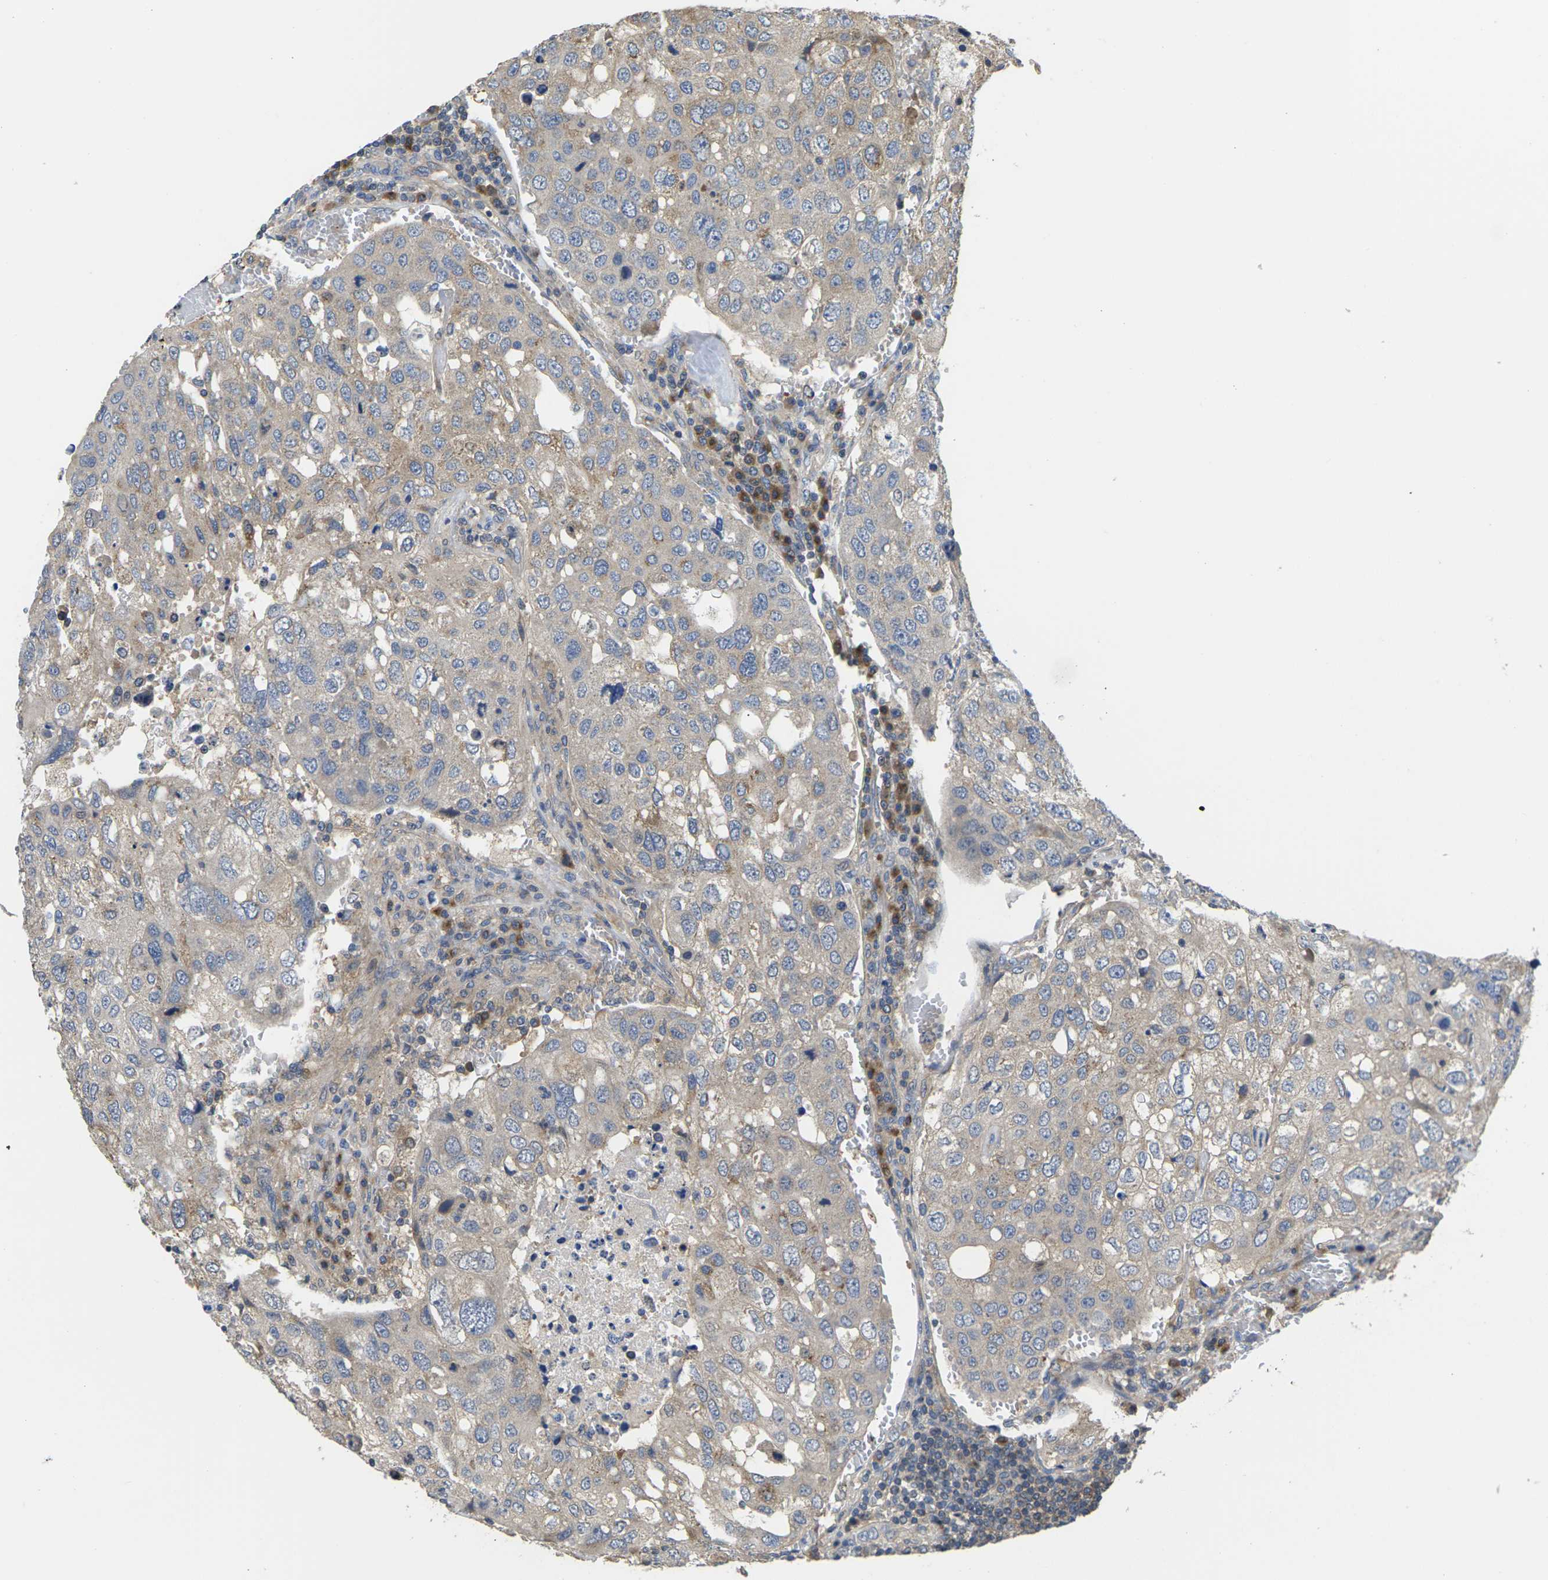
{"staining": {"intensity": "weak", "quantity": "<25%", "location": "cytoplasmic/membranous"}, "tissue": "urothelial cancer", "cell_type": "Tumor cells", "image_type": "cancer", "snomed": [{"axis": "morphology", "description": "Urothelial carcinoma, High grade"}, {"axis": "topography", "description": "Lymph node"}, {"axis": "topography", "description": "Urinary bladder"}], "caption": "The micrograph demonstrates no staining of tumor cells in high-grade urothelial carcinoma.", "gene": "TMCC2", "patient": {"sex": "male", "age": 51}}